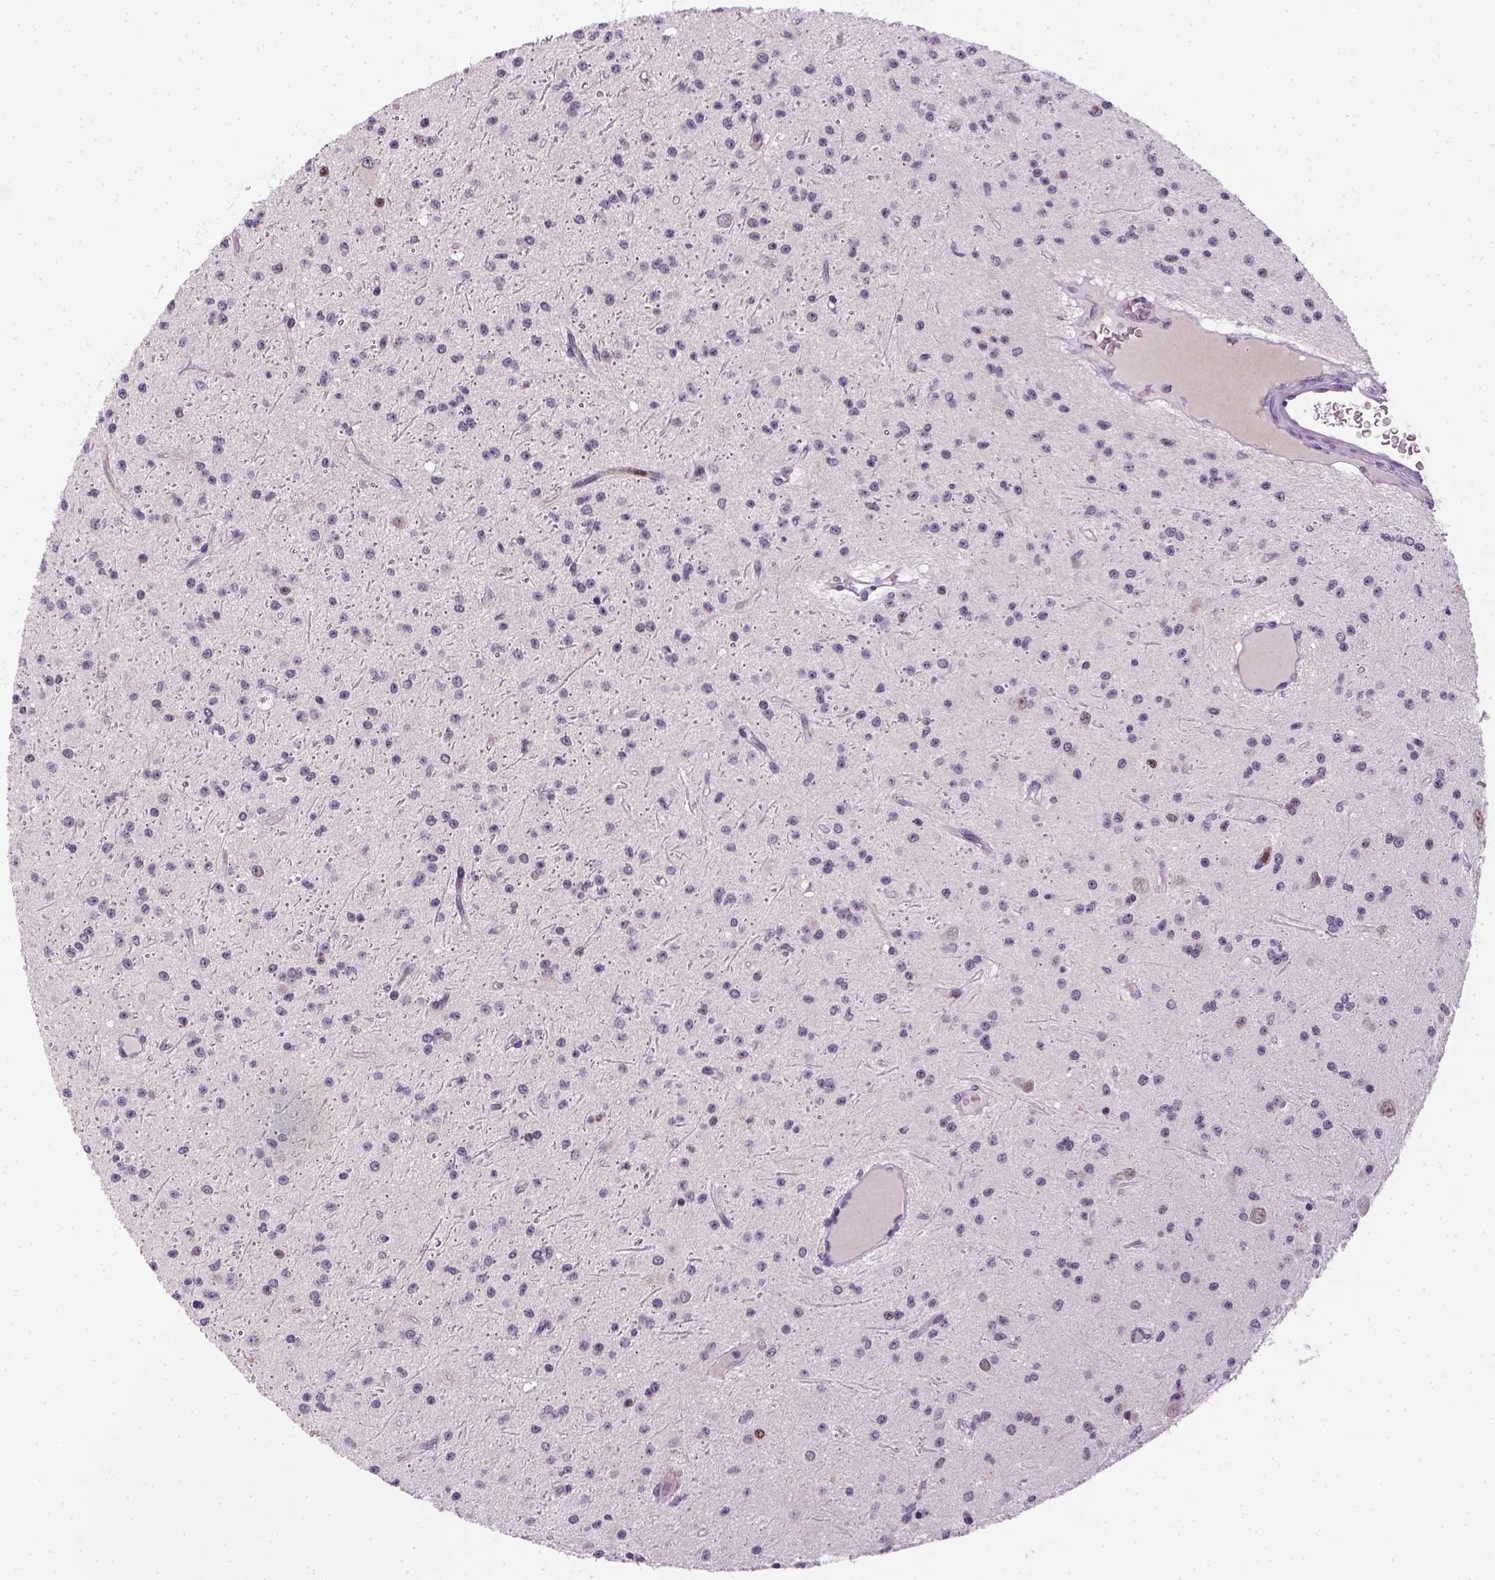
{"staining": {"intensity": "negative", "quantity": "none", "location": "none"}, "tissue": "glioma", "cell_type": "Tumor cells", "image_type": "cancer", "snomed": [{"axis": "morphology", "description": "Glioma, malignant, Low grade"}, {"axis": "topography", "description": "Brain"}], "caption": "There is no significant expression in tumor cells of glioma.", "gene": "MAGEB3", "patient": {"sex": "male", "age": 27}}